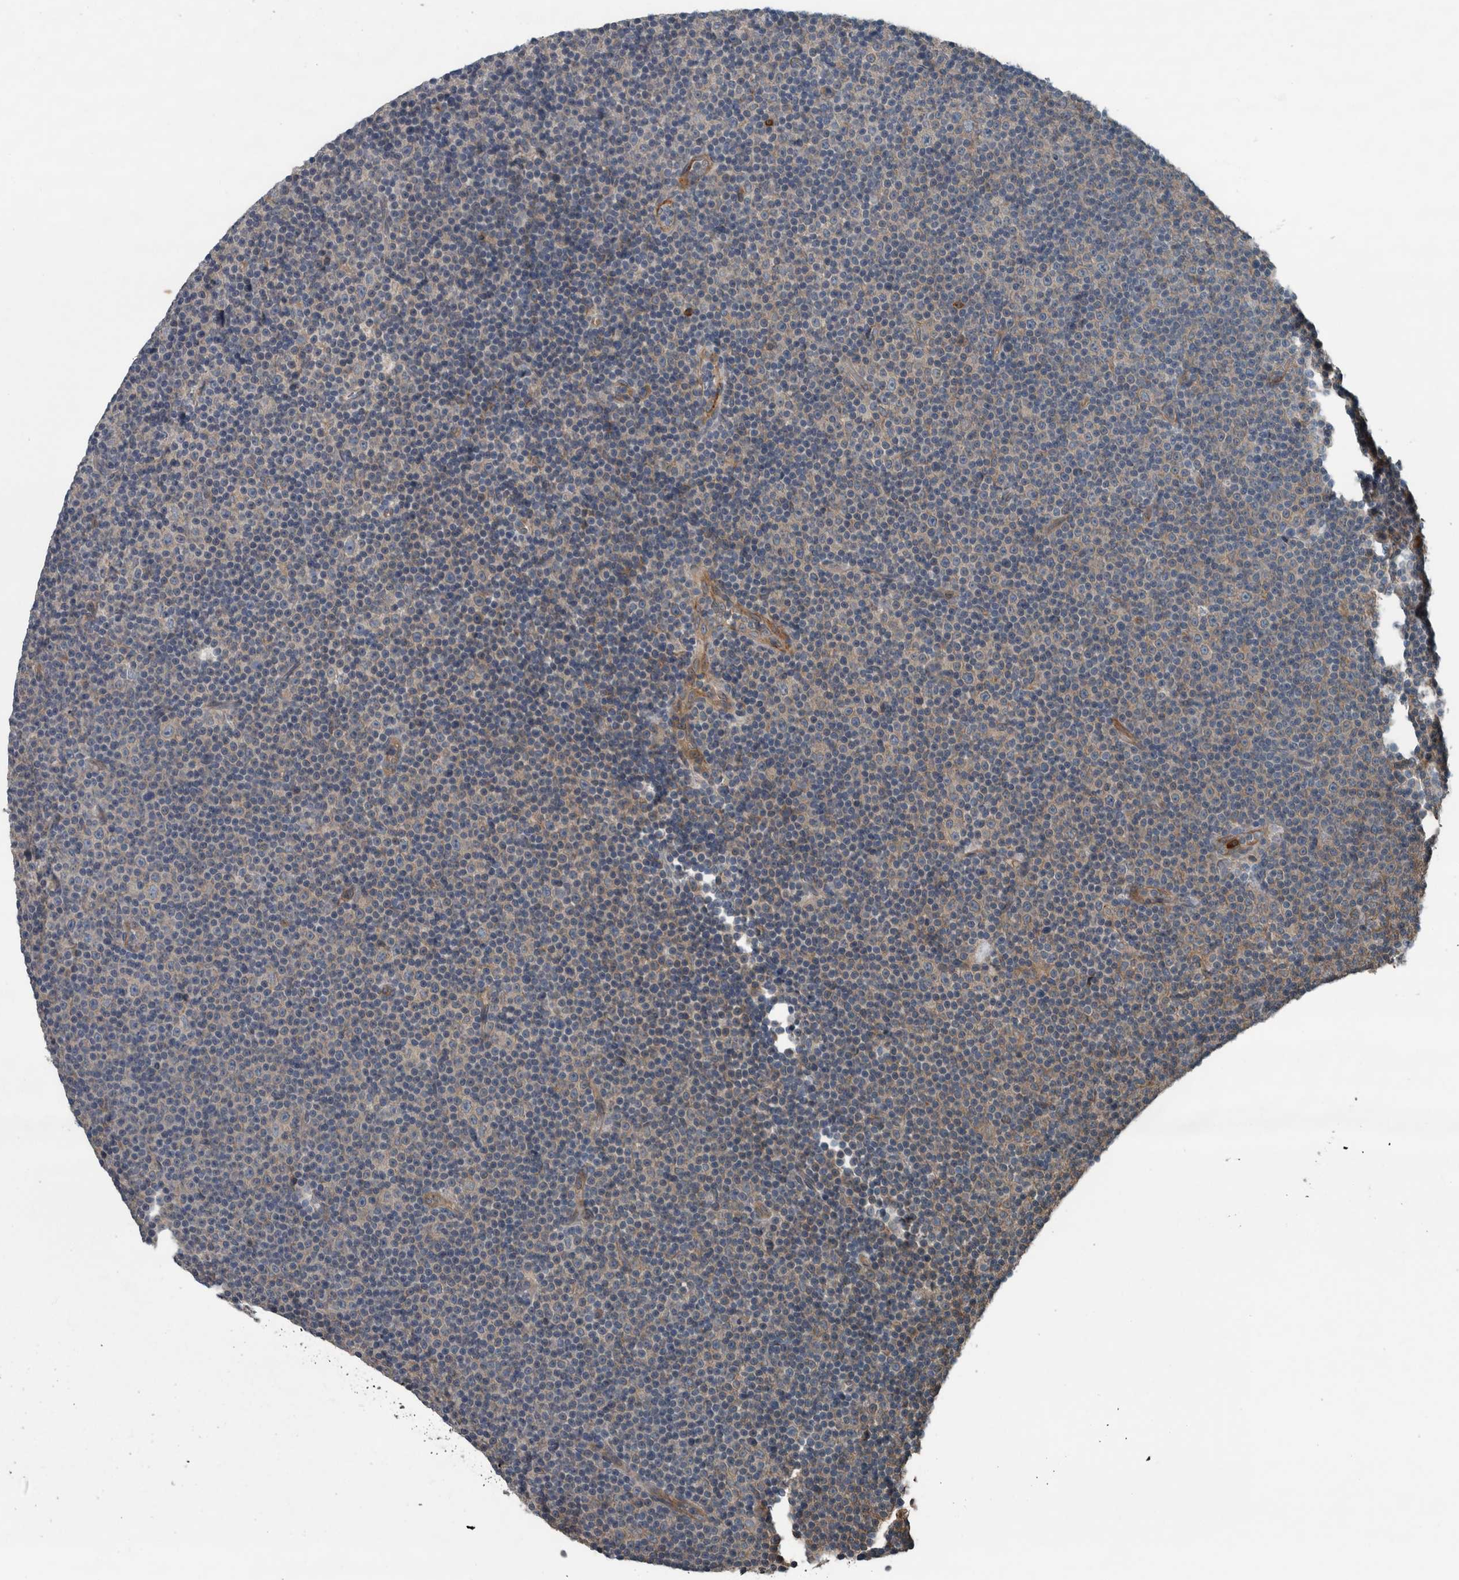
{"staining": {"intensity": "negative", "quantity": "none", "location": "none"}, "tissue": "lymphoma", "cell_type": "Tumor cells", "image_type": "cancer", "snomed": [{"axis": "morphology", "description": "Malignant lymphoma, non-Hodgkin's type, Low grade"}, {"axis": "topography", "description": "Lymph node"}], "caption": "The photomicrograph demonstrates no staining of tumor cells in malignant lymphoma, non-Hodgkin's type (low-grade).", "gene": "EXOC8", "patient": {"sex": "female", "age": 67}}